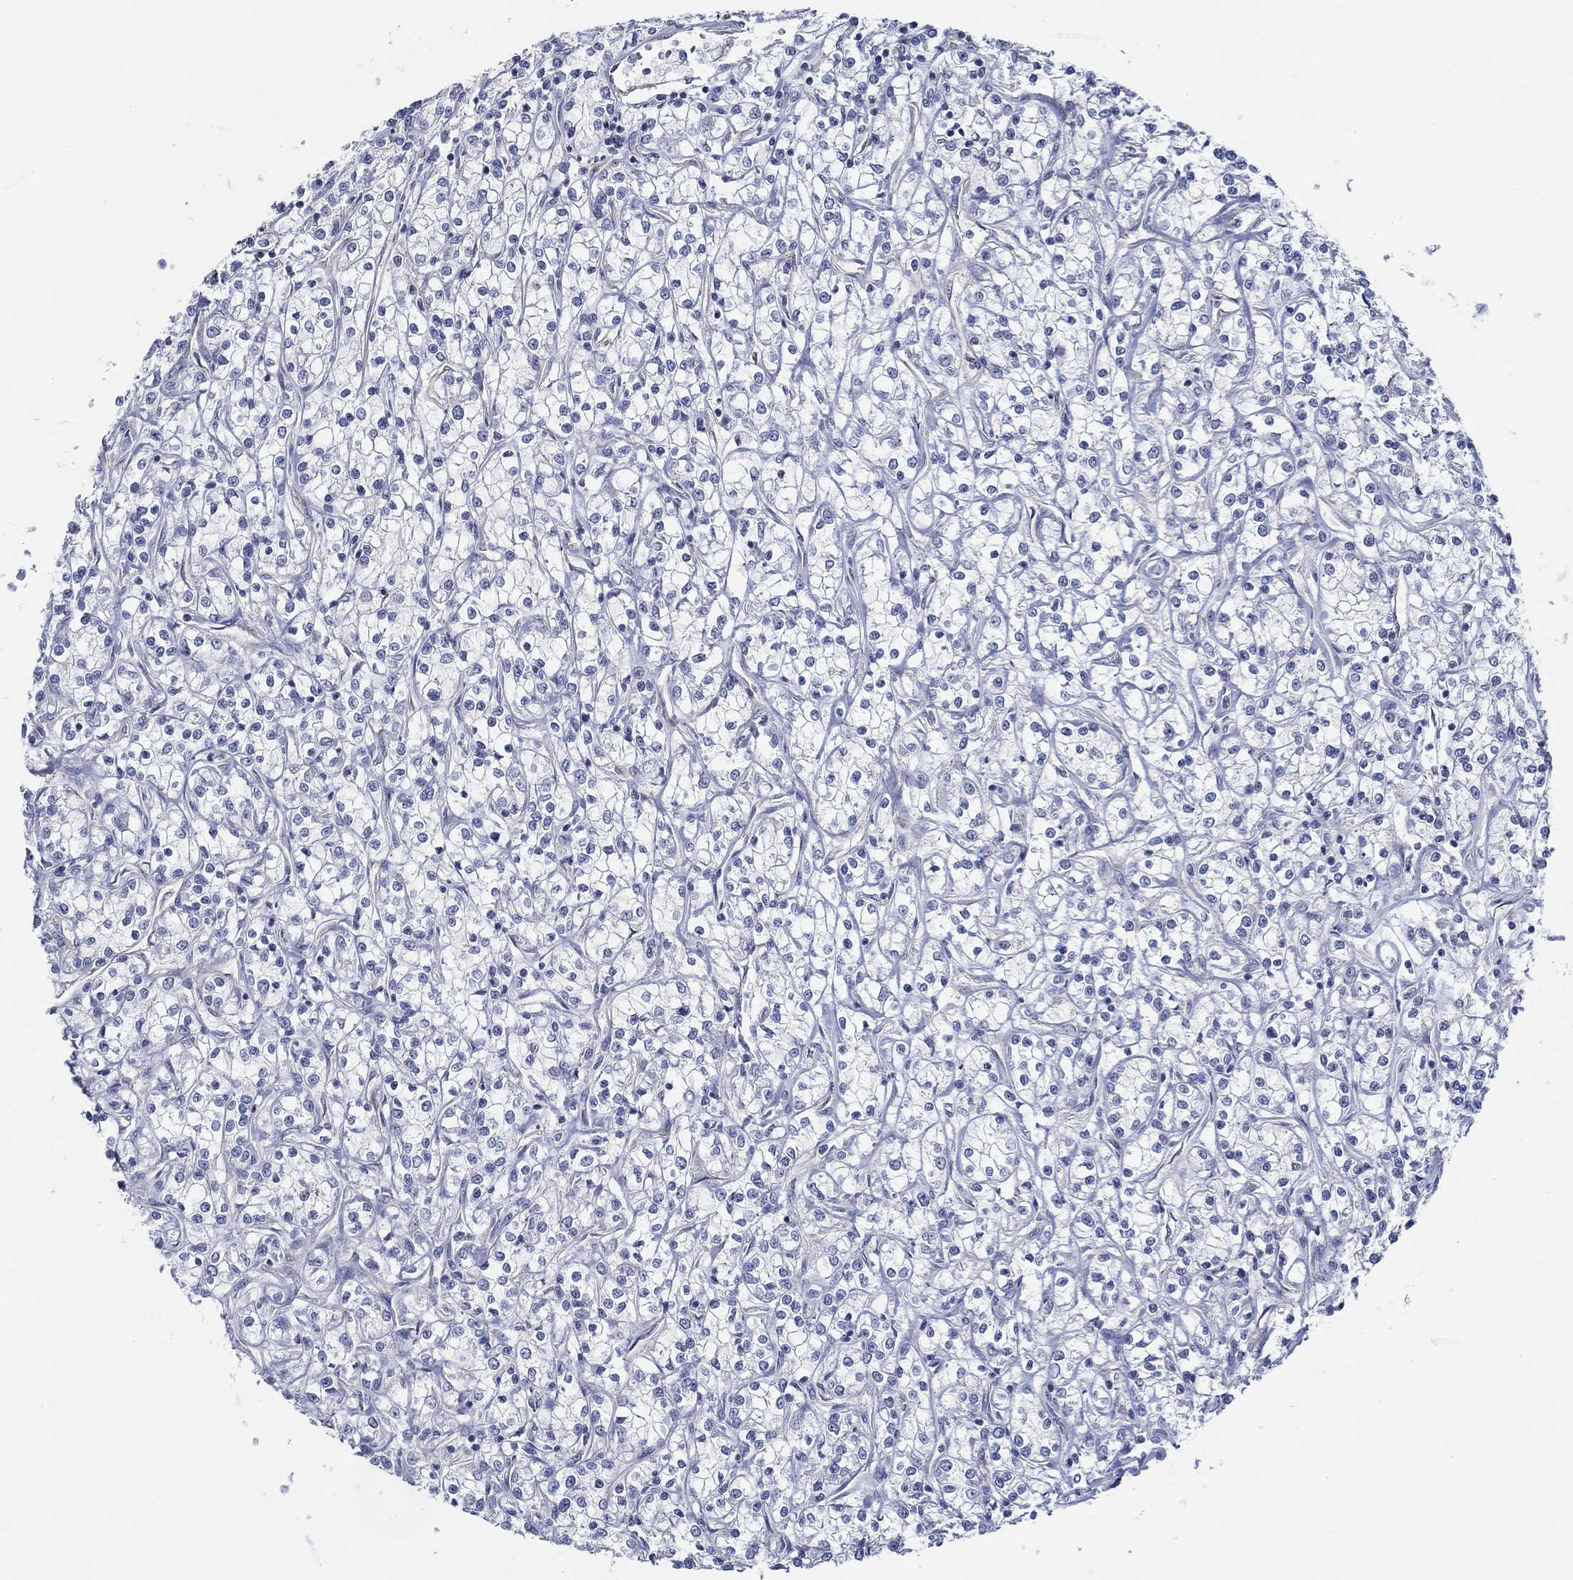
{"staining": {"intensity": "negative", "quantity": "none", "location": "none"}, "tissue": "renal cancer", "cell_type": "Tumor cells", "image_type": "cancer", "snomed": [{"axis": "morphology", "description": "Adenocarcinoma, NOS"}, {"axis": "topography", "description": "Kidney"}], "caption": "This is a photomicrograph of immunohistochemistry staining of renal adenocarcinoma, which shows no expression in tumor cells.", "gene": "GJA5", "patient": {"sex": "female", "age": 59}}